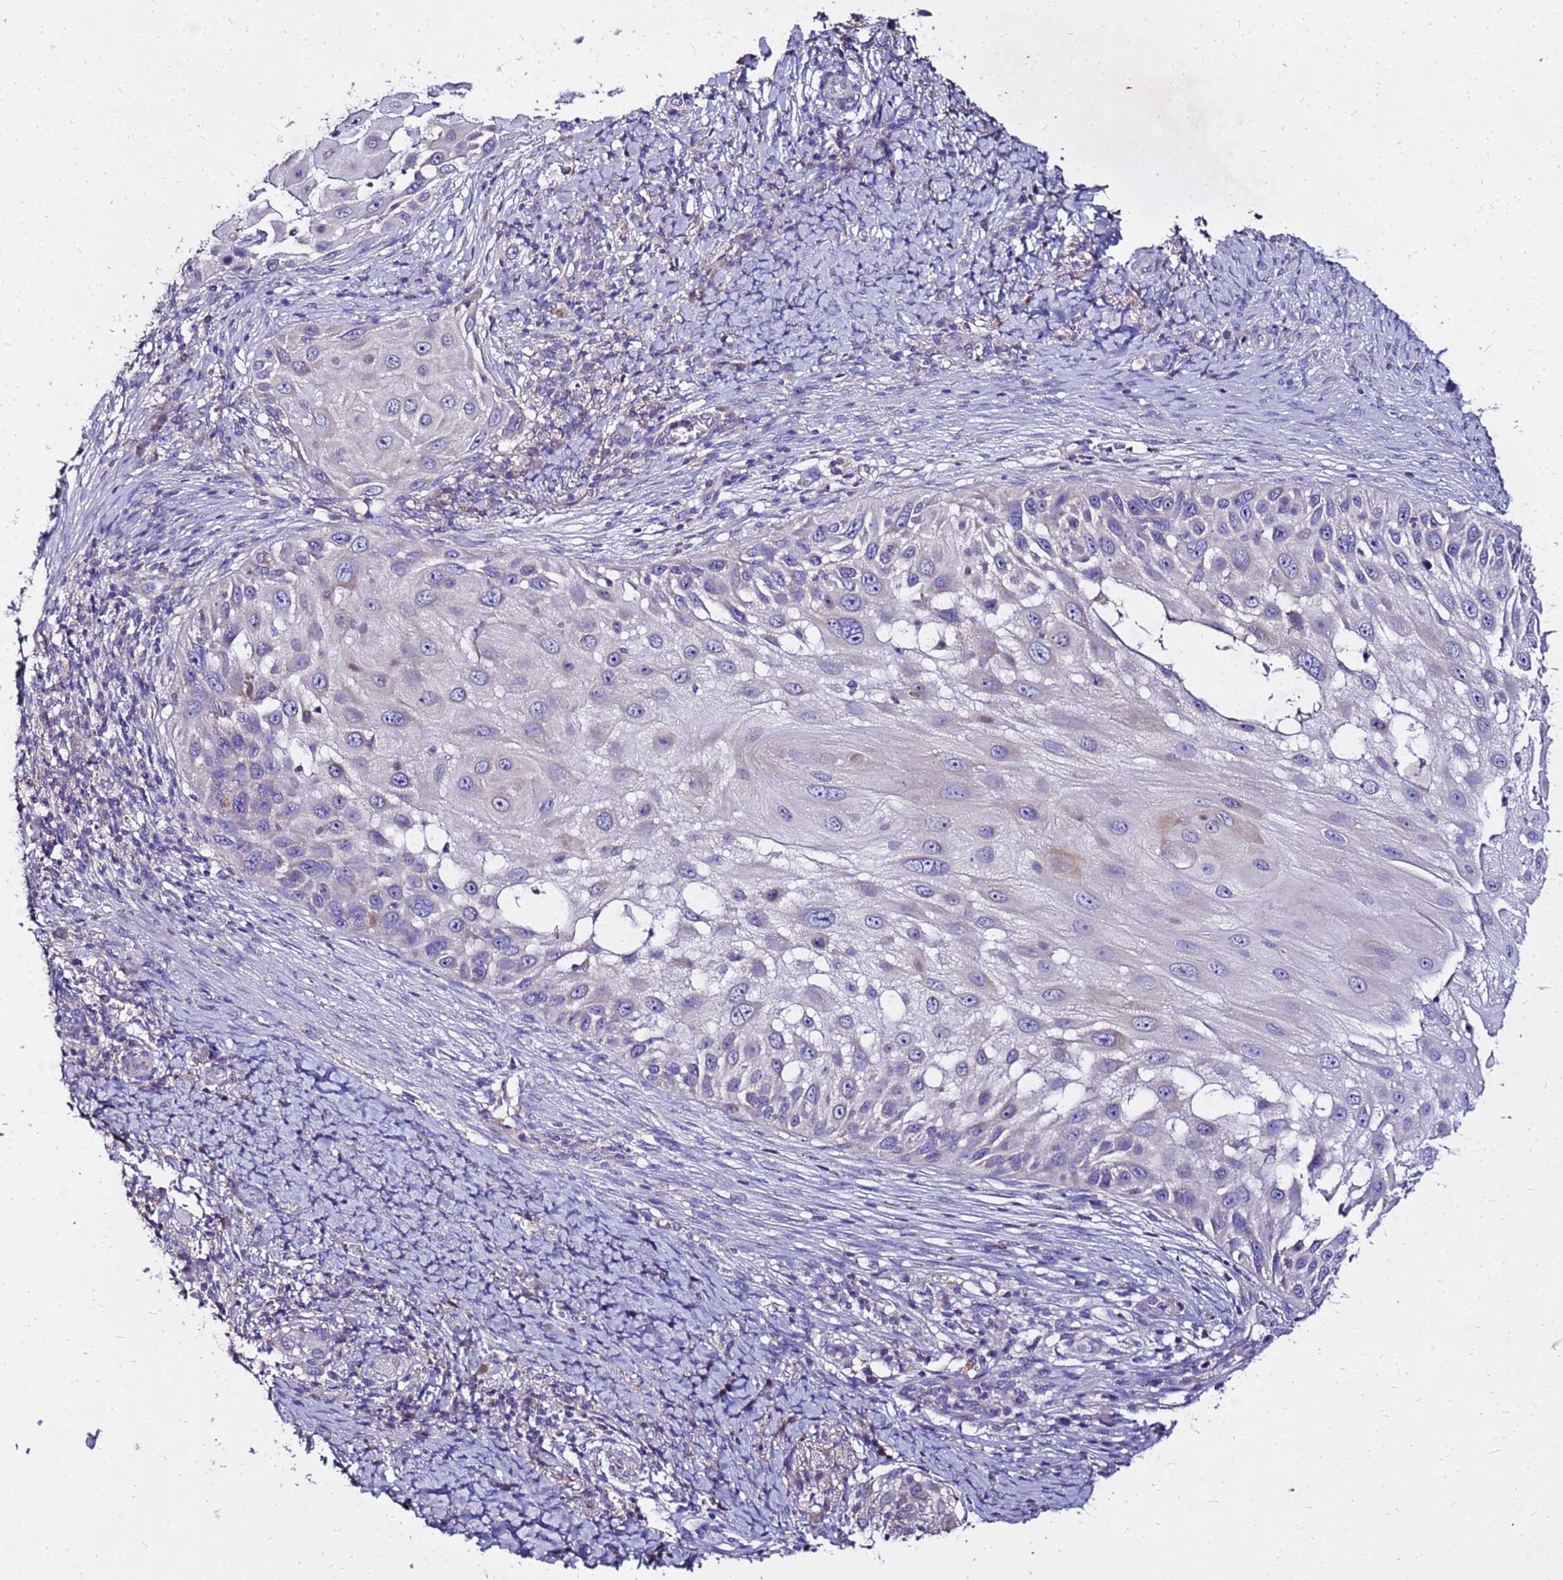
{"staining": {"intensity": "negative", "quantity": "none", "location": "none"}, "tissue": "skin cancer", "cell_type": "Tumor cells", "image_type": "cancer", "snomed": [{"axis": "morphology", "description": "Squamous cell carcinoma, NOS"}, {"axis": "topography", "description": "Skin"}], "caption": "Immunohistochemistry (IHC) micrograph of squamous cell carcinoma (skin) stained for a protein (brown), which exhibits no expression in tumor cells. Brightfield microscopy of immunohistochemistry stained with DAB (brown) and hematoxylin (blue), captured at high magnification.", "gene": "COX14", "patient": {"sex": "female", "age": 44}}